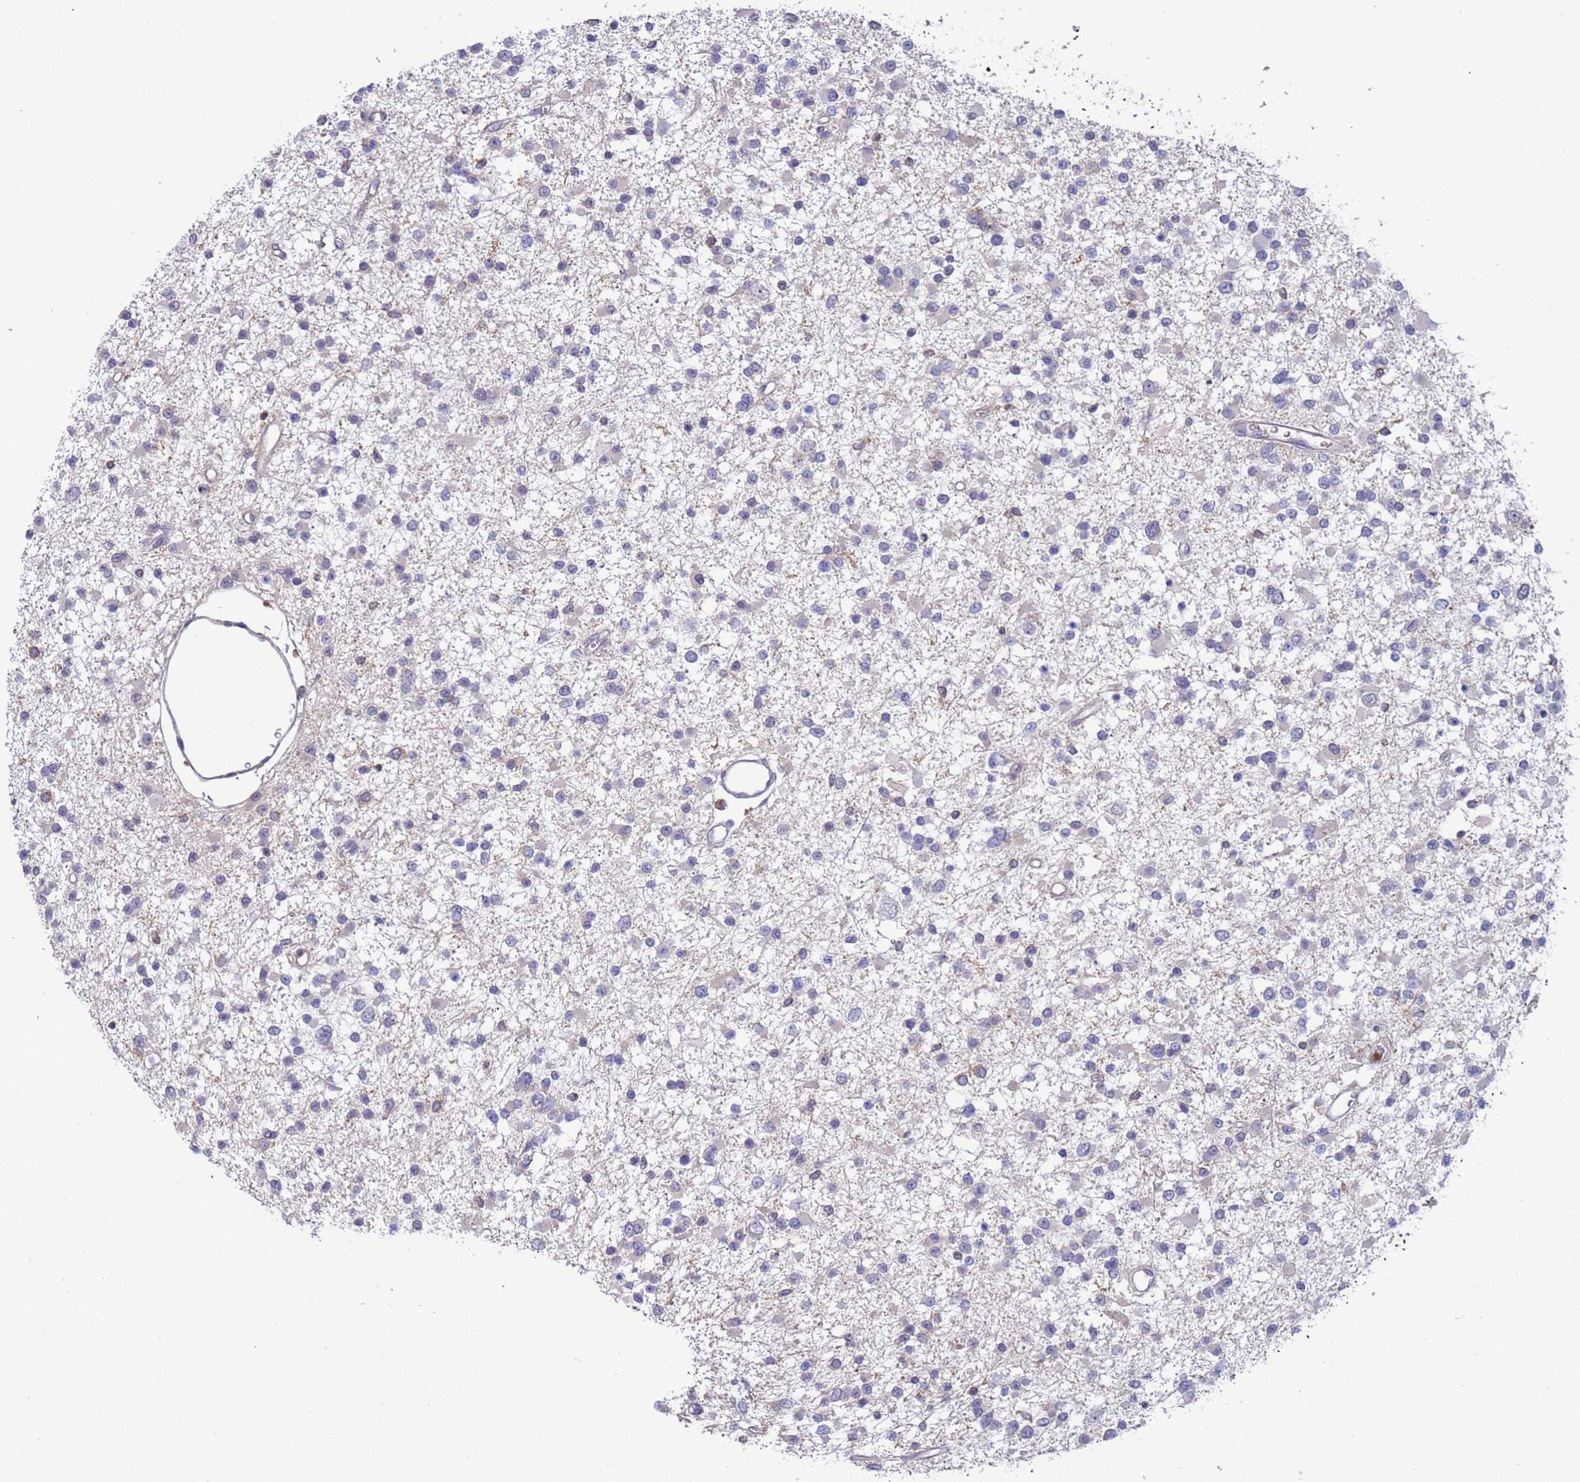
{"staining": {"intensity": "negative", "quantity": "none", "location": "none"}, "tissue": "glioma", "cell_type": "Tumor cells", "image_type": "cancer", "snomed": [{"axis": "morphology", "description": "Glioma, malignant, Low grade"}, {"axis": "topography", "description": "Brain"}], "caption": "Immunohistochemistry (IHC) histopathology image of neoplastic tissue: human malignant glioma (low-grade) stained with DAB (3,3'-diaminobenzidine) reveals no significant protein positivity in tumor cells. (DAB immunohistochemistry (IHC) visualized using brightfield microscopy, high magnification).", "gene": "AMPD3", "patient": {"sex": "female", "age": 22}}